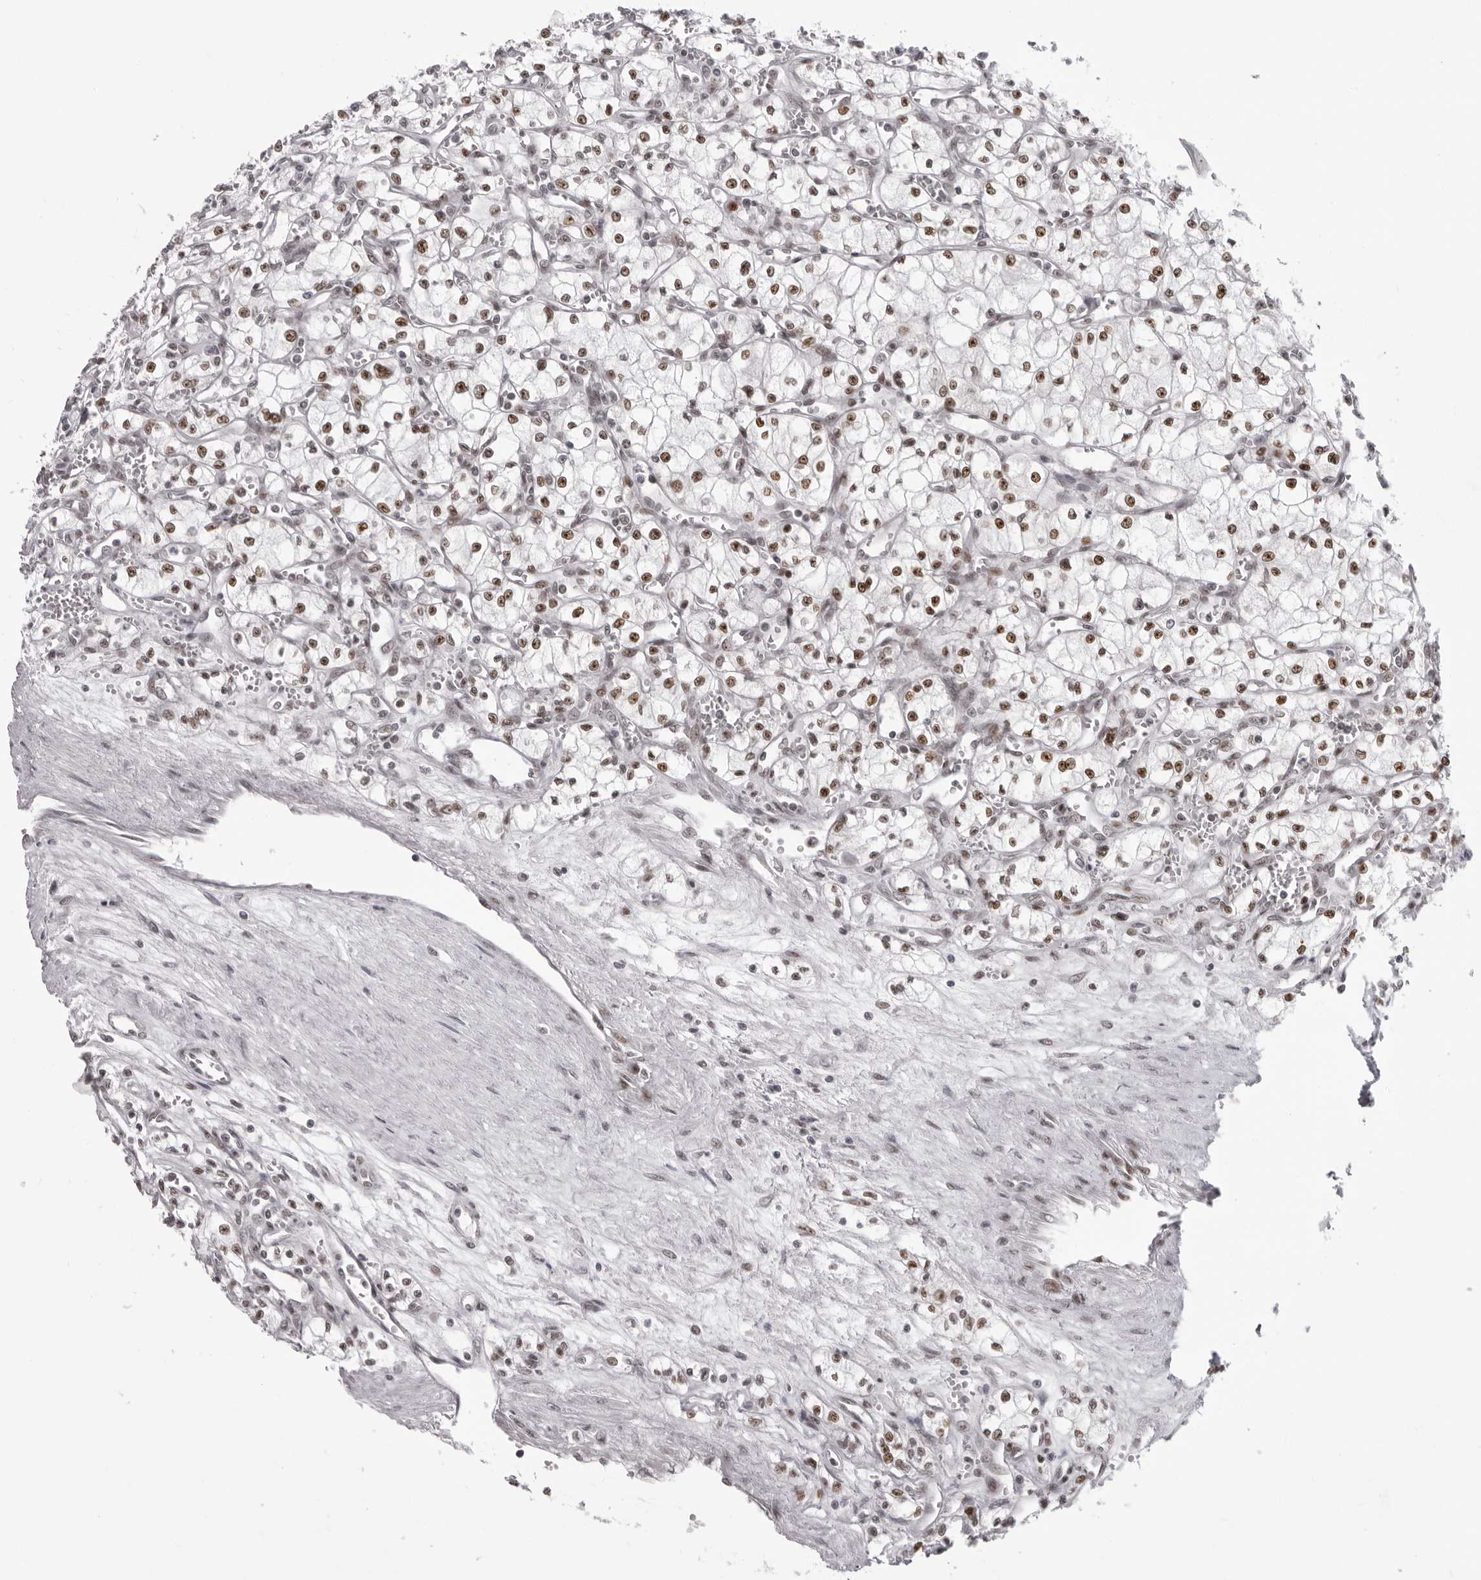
{"staining": {"intensity": "moderate", "quantity": ">75%", "location": "nuclear"}, "tissue": "renal cancer", "cell_type": "Tumor cells", "image_type": "cancer", "snomed": [{"axis": "morphology", "description": "Adenocarcinoma, NOS"}, {"axis": "topography", "description": "Kidney"}], "caption": "Immunohistochemical staining of adenocarcinoma (renal) shows medium levels of moderate nuclear positivity in about >75% of tumor cells. Immunohistochemistry (ihc) stains the protein of interest in brown and the nuclei are stained blue.", "gene": "HEXIM2", "patient": {"sex": "male", "age": 59}}